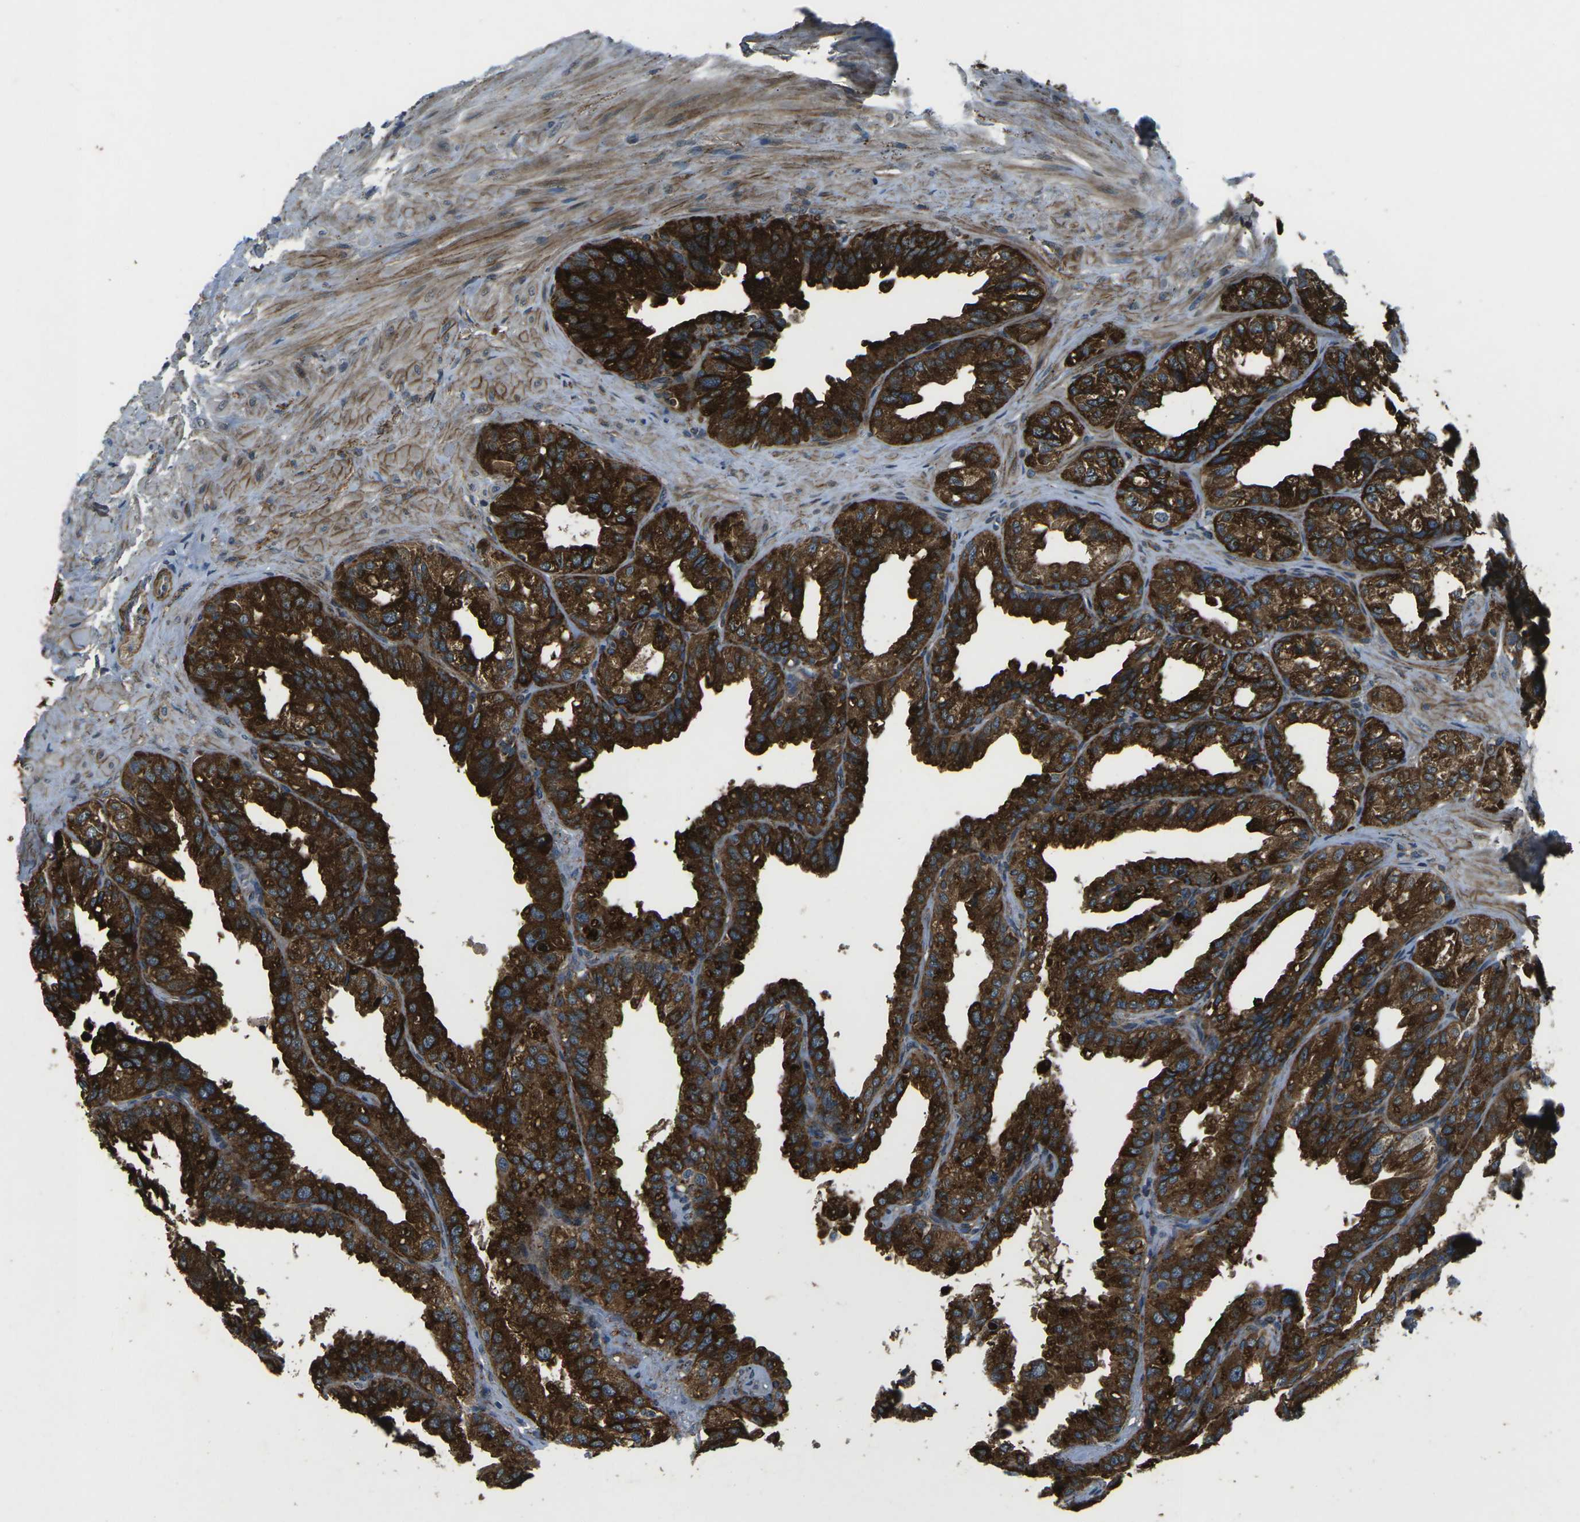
{"staining": {"intensity": "strong", "quantity": ">75%", "location": "cytoplasmic/membranous"}, "tissue": "seminal vesicle", "cell_type": "Glandular cells", "image_type": "normal", "snomed": [{"axis": "morphology", "description": "Normal tissue, NOS"}, {"axis": "topography", "description": "Seminal veicle"}], "caption": "Protein staining by IHC reveals strong cytoplasmic/membranous expression in about >75% of glandular cells in unremarkable seminal vesicle. Ihc stains the protein in brown and the nuclei are stained blue.", "gene": "AFAP1", "patient": {"sex": "male", "age": 68}}